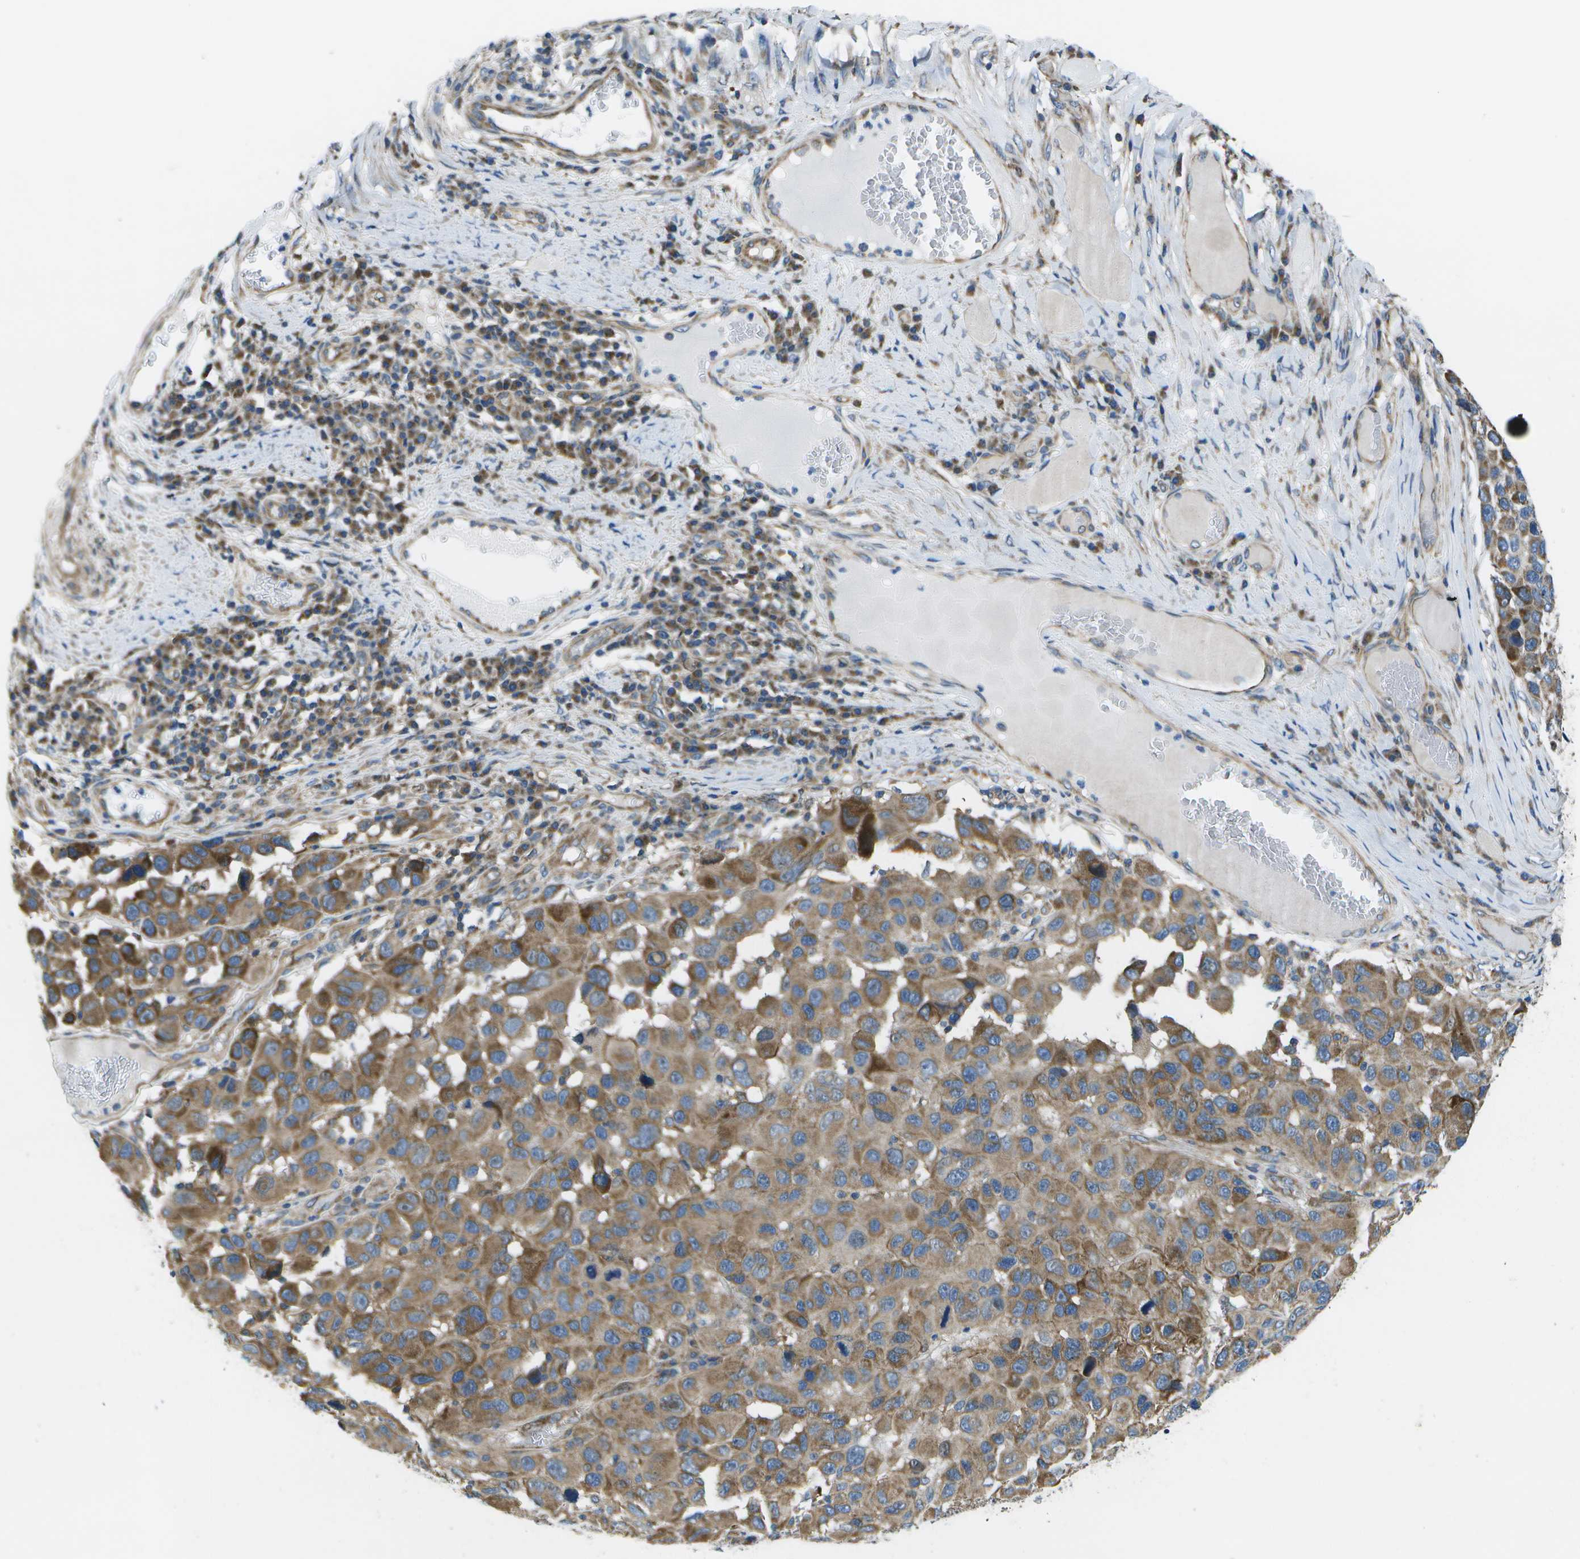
{"staining": {"intensity": "moderate", "quantity": ">75%", "location": "cytoplasmic/membranous"}, "tissue": "melanoma", "cell_type": "Tumor cells", "image_type": "cancer", "snomed": [{"axis": "morphology", "description": "Malignant melanoma, NOS"}, {"axis": "topography", "description": "Skin"}], "caption": "A photomicrograph of malignant melanoma stained for a protein exhibits moderate cytoplasmic/membranous brown staining in tumor cells.", "gene": "MVK", "patient": {"sex": "male", "age": 53}}